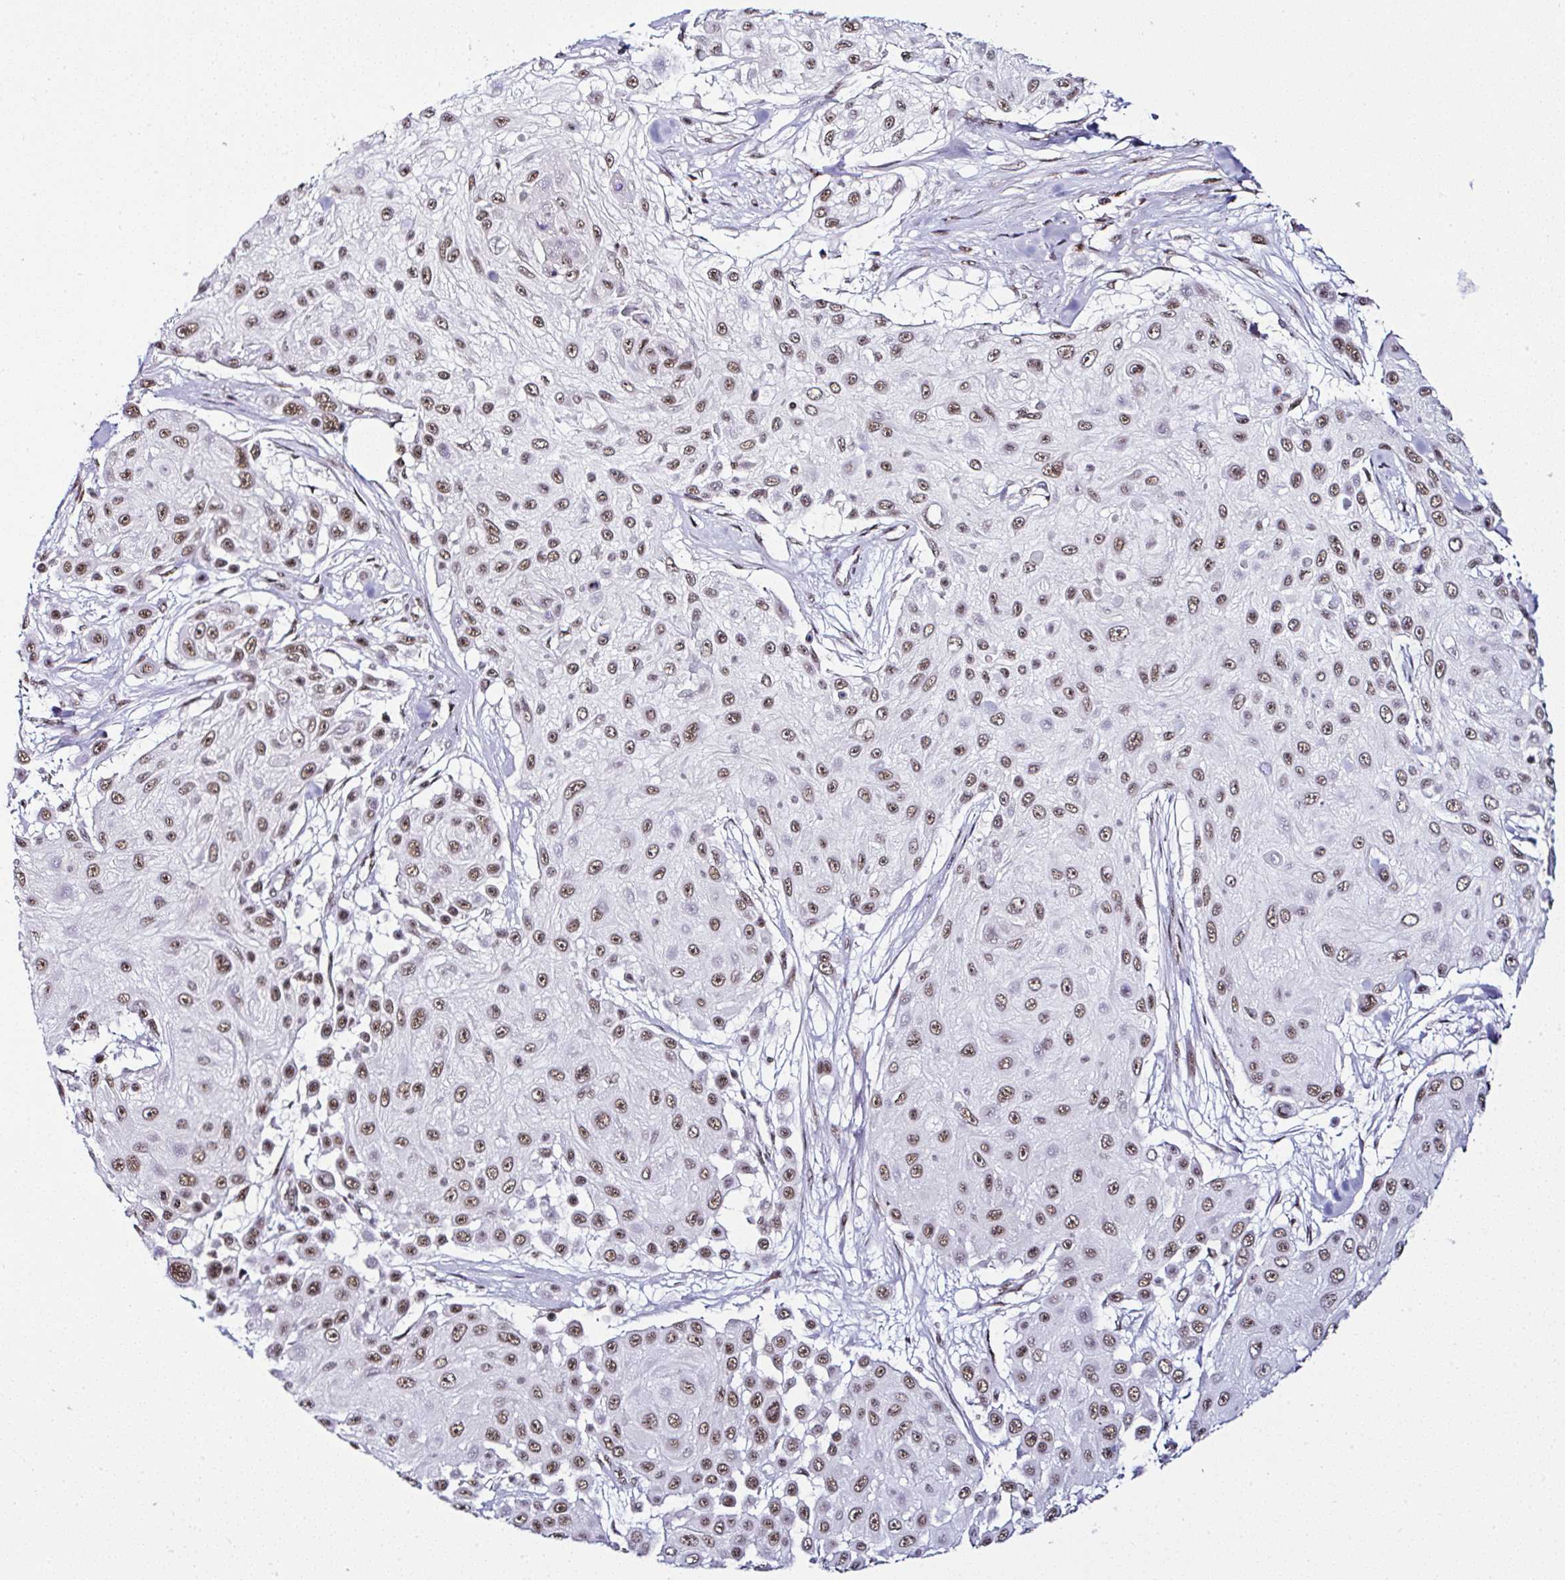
{"staining": {"intensity": "moderate", "quantity": ">75%", "location": "nuclear"}, "tissue": "skin cancer", "cell_type": "Tumor cells", "image_type": "cancer", "snomed": [{"axis": "morphology", "description": "Squamous cell carcinoma, NOS"}, {"axis": "topography", "description": "Skin"}], "caption": "Skin squamous cell carcinoma stained with immunohistochemistry displays moderate nuclear expression in about >75% of tumor cells.", "gene": "PTPN2", "patient": {"sex": "male", "age": 67}}